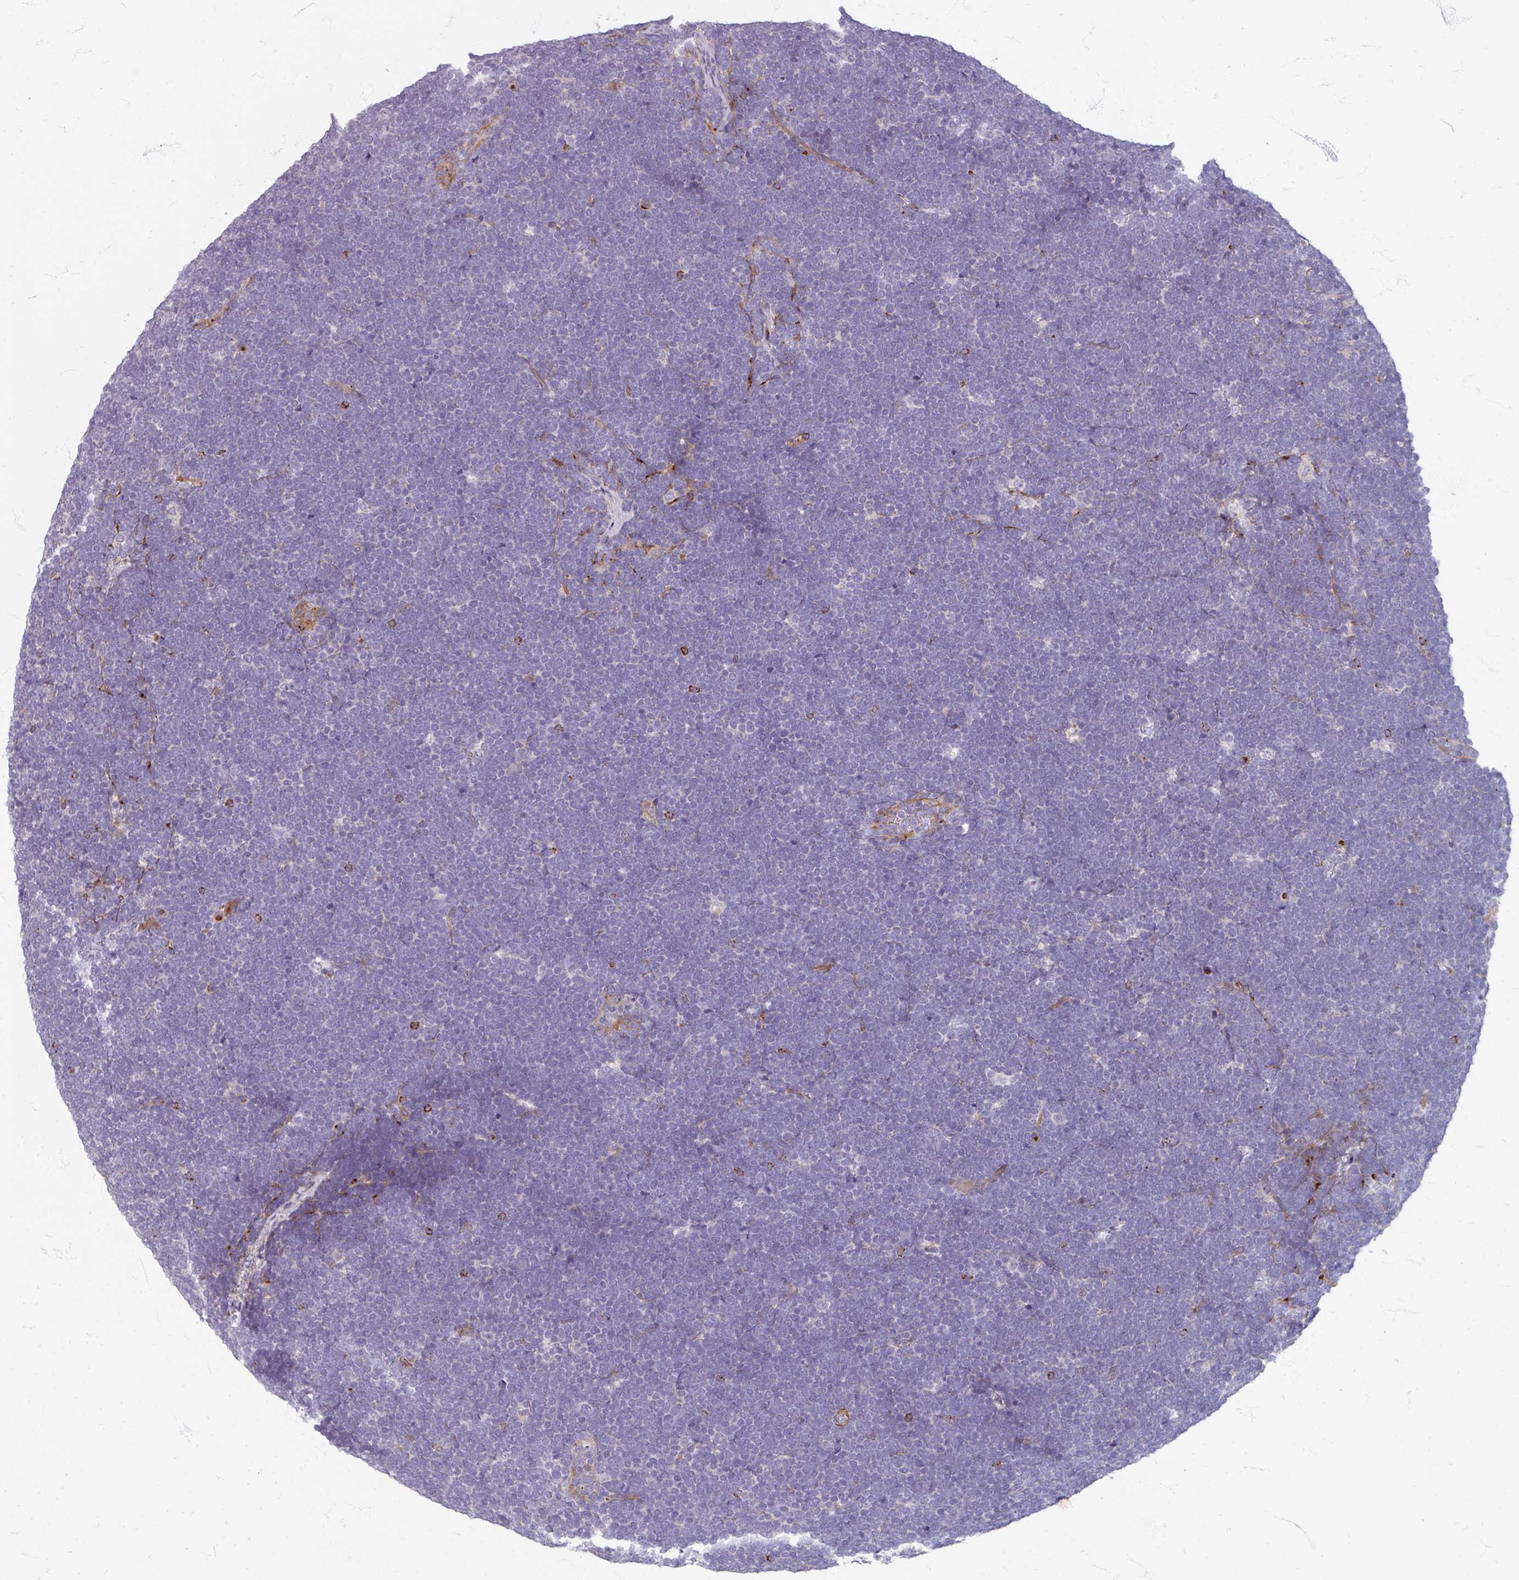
{"staining": {"intensity": "negative", "quantity": "none", "location": "none"}, "tissue": "lymphoma", "cell_type": "Tumor cells", "image_type": "cancer", "snomed": [{"axis": "morphology", "description": "Malignant lymphoma, non-Hodgkin's type, High grade"}, {"axis": "topography", "description": "Lymph node"}], "caption": "Immunohistochemical staining of human malignant lymphoma, non-Hodgkin's type (high-grade) demonstrates no significant positivity in tumor cells.", "gene": "GABARAPL1", "patient": {"sex": "male", "age": 13}}